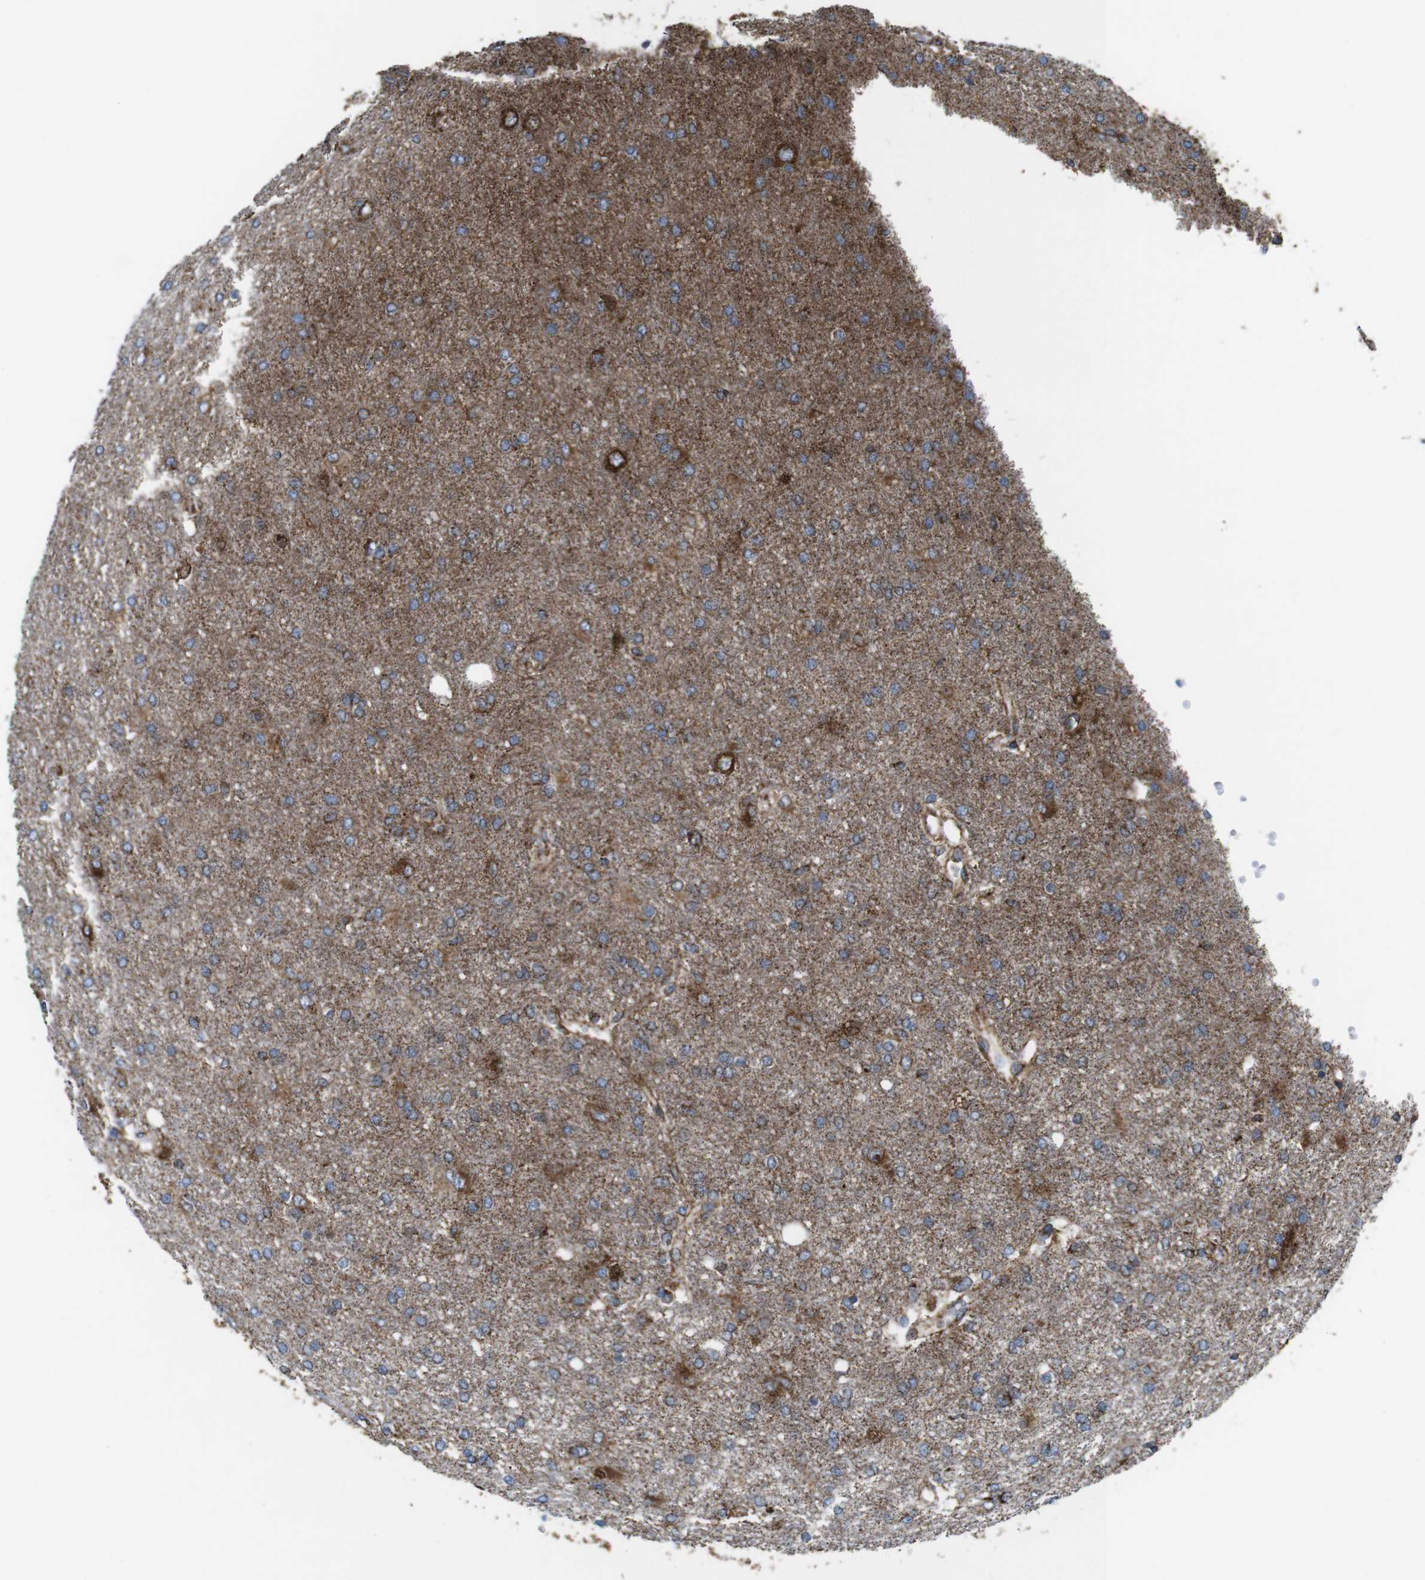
{"staining": {"intensity": "weak", "quantity": "25%-75%", "location": "cytoplasmic/membranous"}, "tissue": "glioma", "cell_type": "Tumor cells", "image_type": "cancer", "snomed": [{"axis": "morphology", "description": "Glioma, malignant, High grade"}, {"axis": "topography", "description": "Brain"}], "caption": "Weak cytoplasmic/membranous positivity for a protein is appreciated in approximately 25%-75% of tumor cells of high-grade glioma (malignant) using immunohistochemistry (IHC).", "gene": "HK1", "patient": {"sex": "female", "age": 59}}